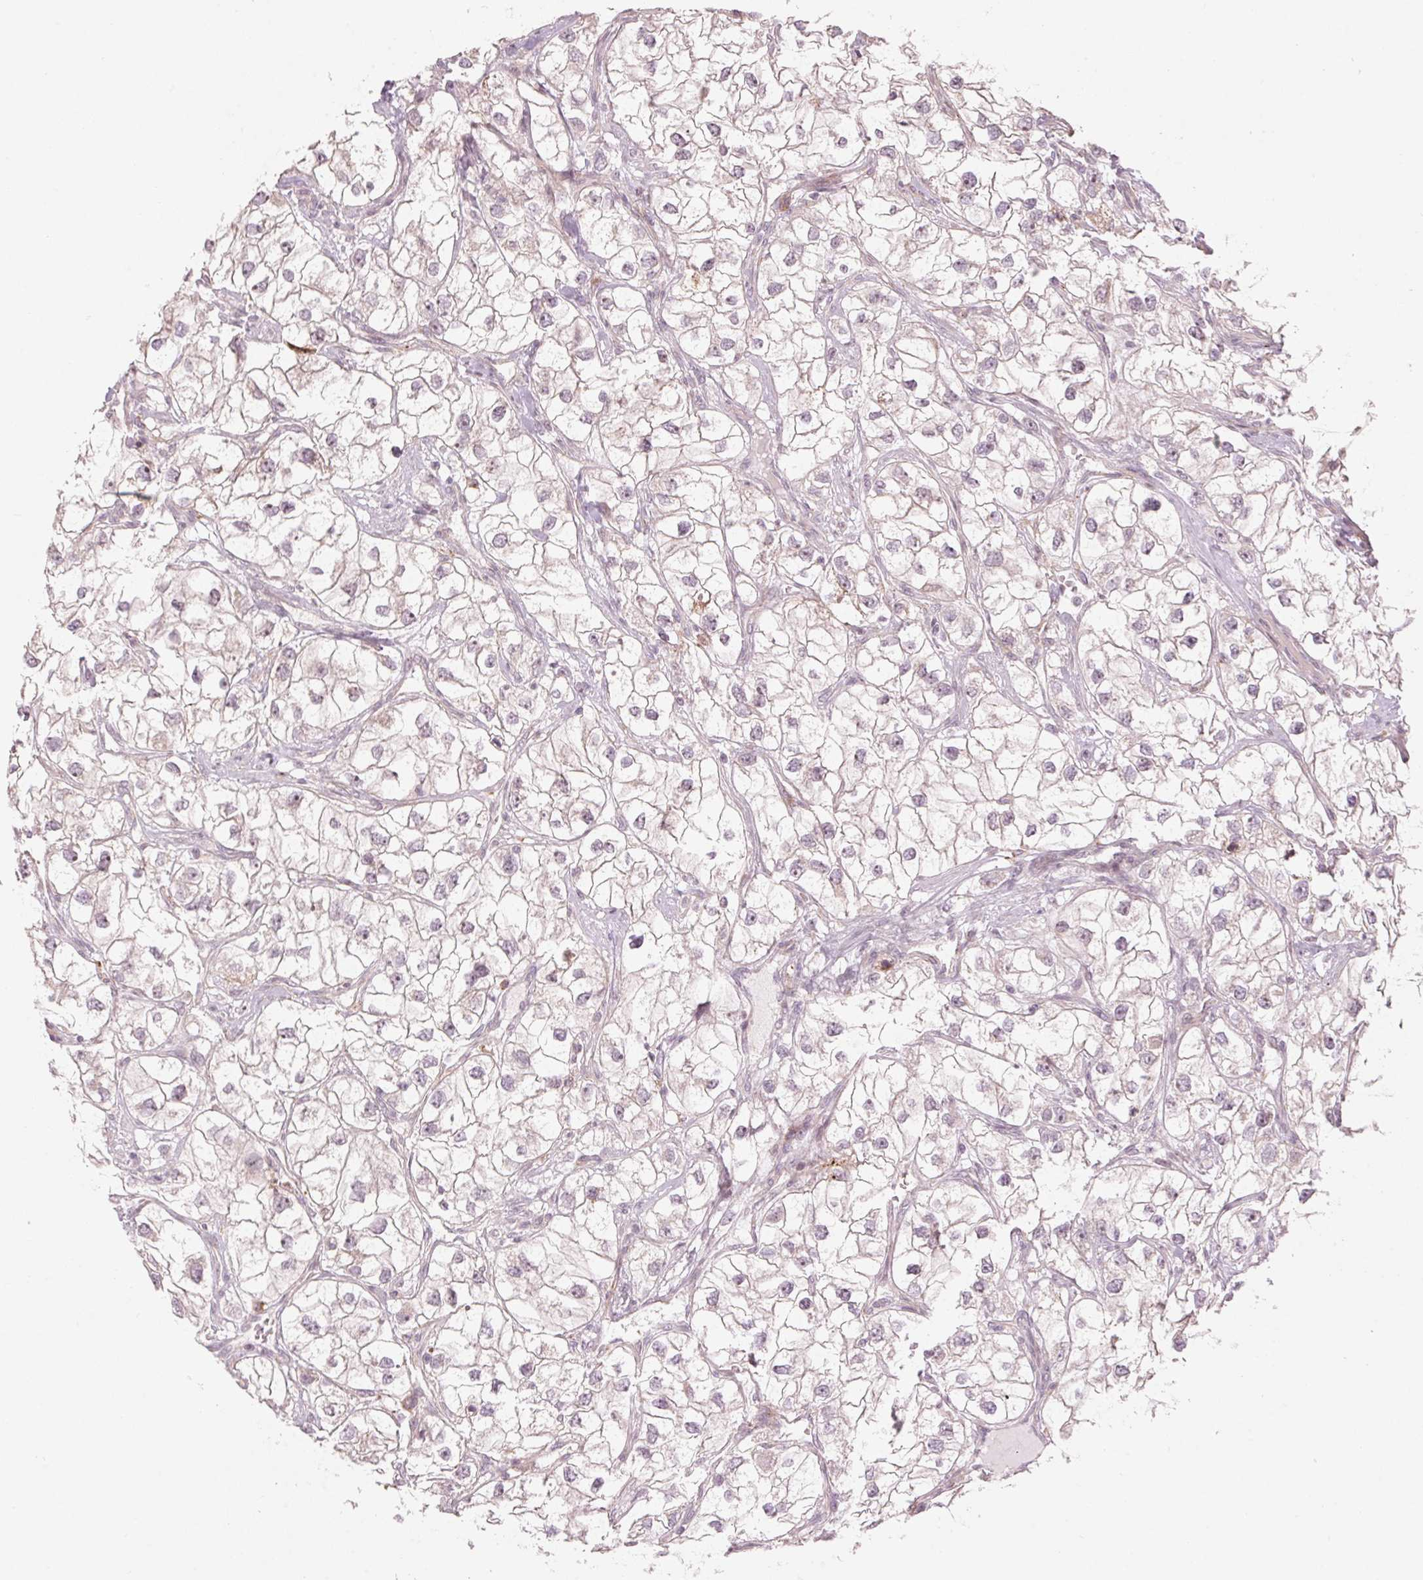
{"staining": {"intensity": "weak", "quantity": "<25%", "location": "nuclear"}, "tissue": "renal cancer", "cell_type": "Tumor cells", "image_type": "cancer", "snomed": [{"axis": "morphology", "description": "Adenocarcinoma, NOS"}, {"axis": "topography", "description": "Kidney"}], "caption": "DAB (3,3'-diaminobenzidine) immunohistochemical staining of human adenocarcinoma (renal) exhibits no significant positivity in tumor cells.", "gene": "TMED6", "patient": {"sex": "male", "age": 59}}